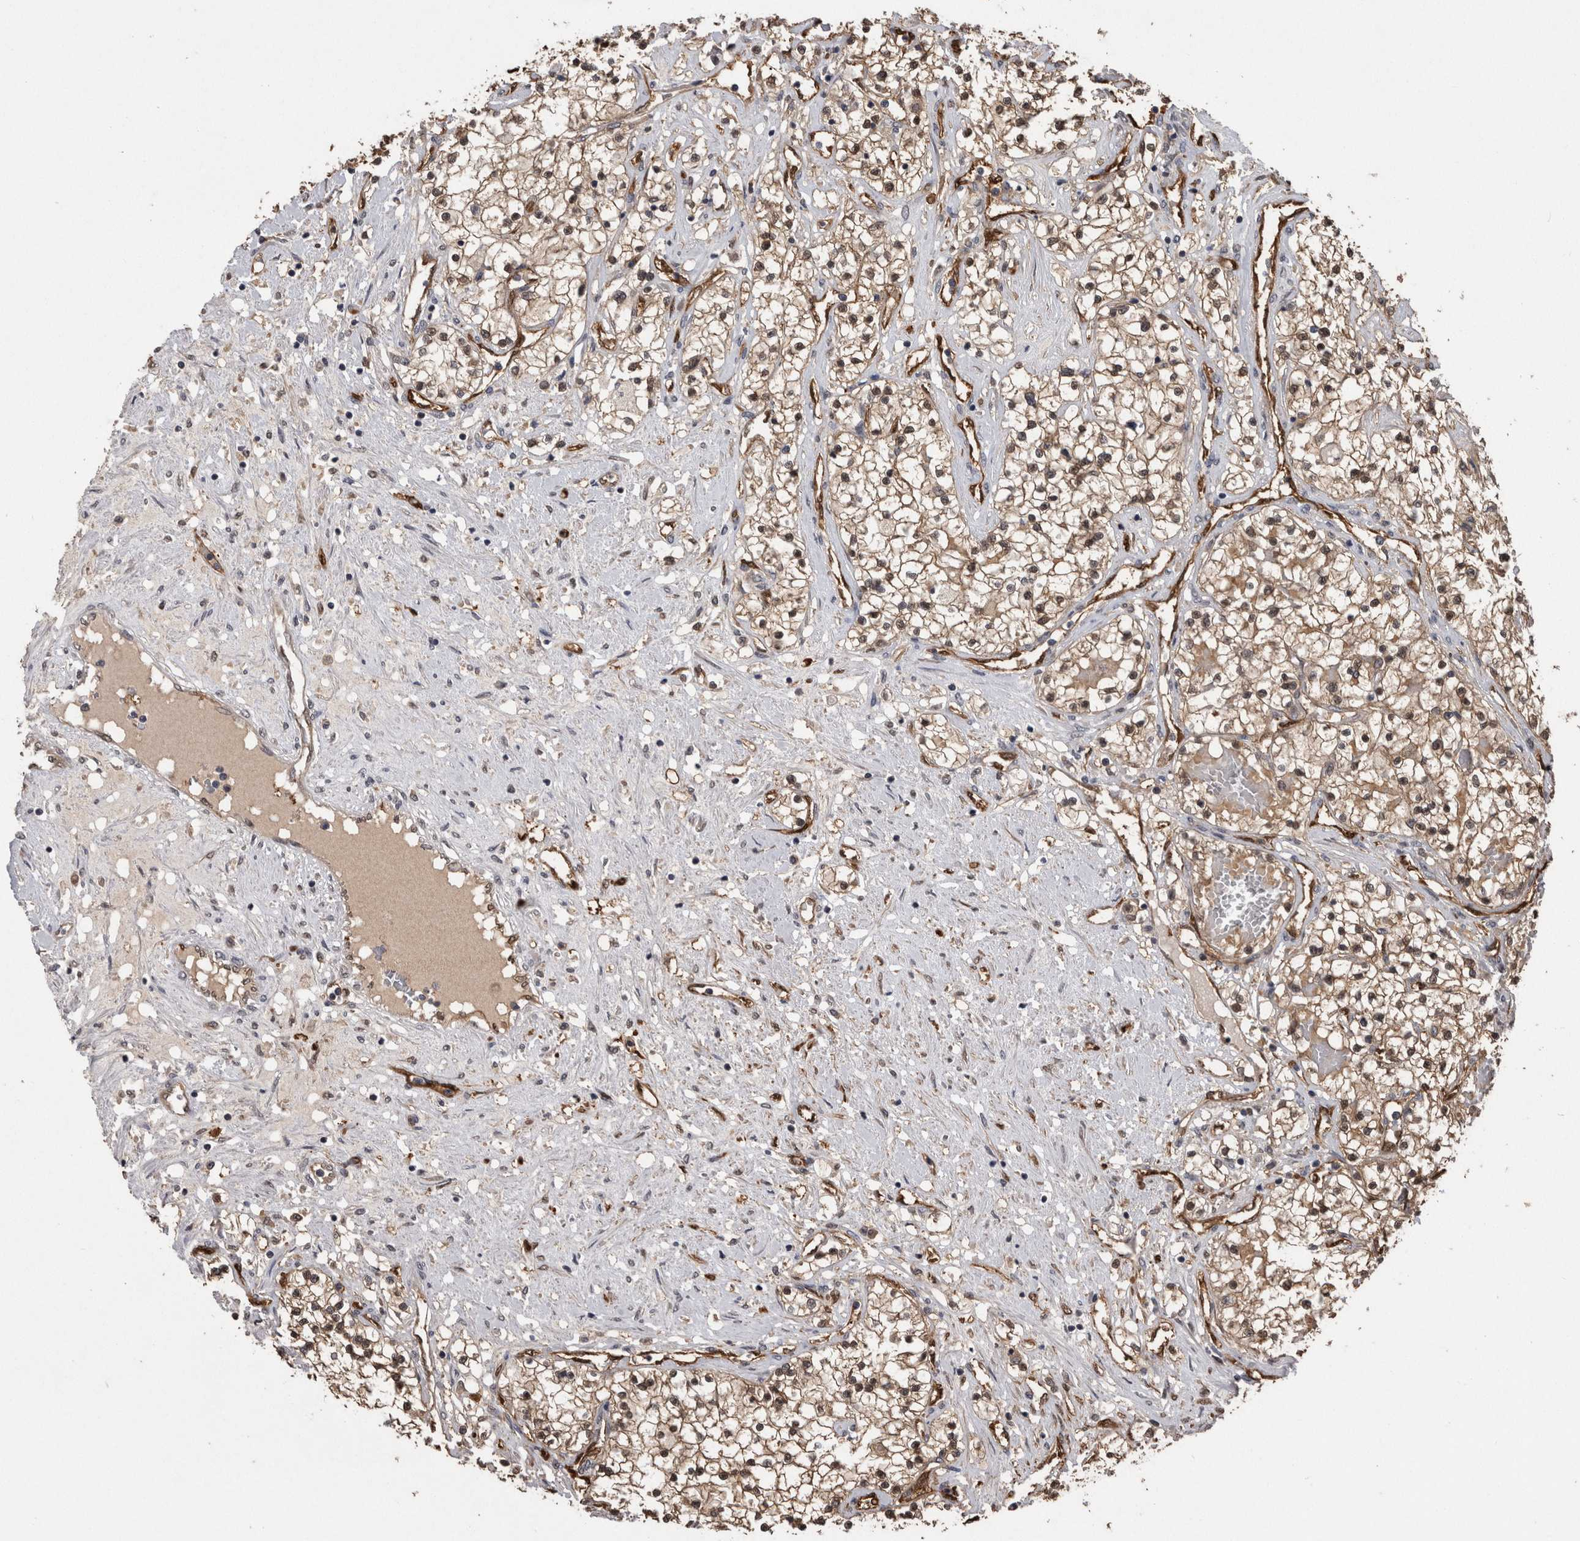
{"staining": {"intensity": "weak", "quantity": ">75%", "location": "cytoplasmic/membranous,nuclear"}, "tissue": "renal cancer", "cell_type": "Tumor cells", "image_type": "cancer", "snomed": [{"axis": "morphology", "description": "Adenocarcinoma, NOS"}, {"axis": "topography", "description": "Kidney"}], "caption": "IHC (DAB (3,3'-diaminobenzidine)) staining of human renal cancer demonstrates weak cytoplasmic/membranous and nuclear protein positivity in approximately >75% of tumor cells.", "gene": "LXN", "patient": {"sex": "male", "age": 68}}